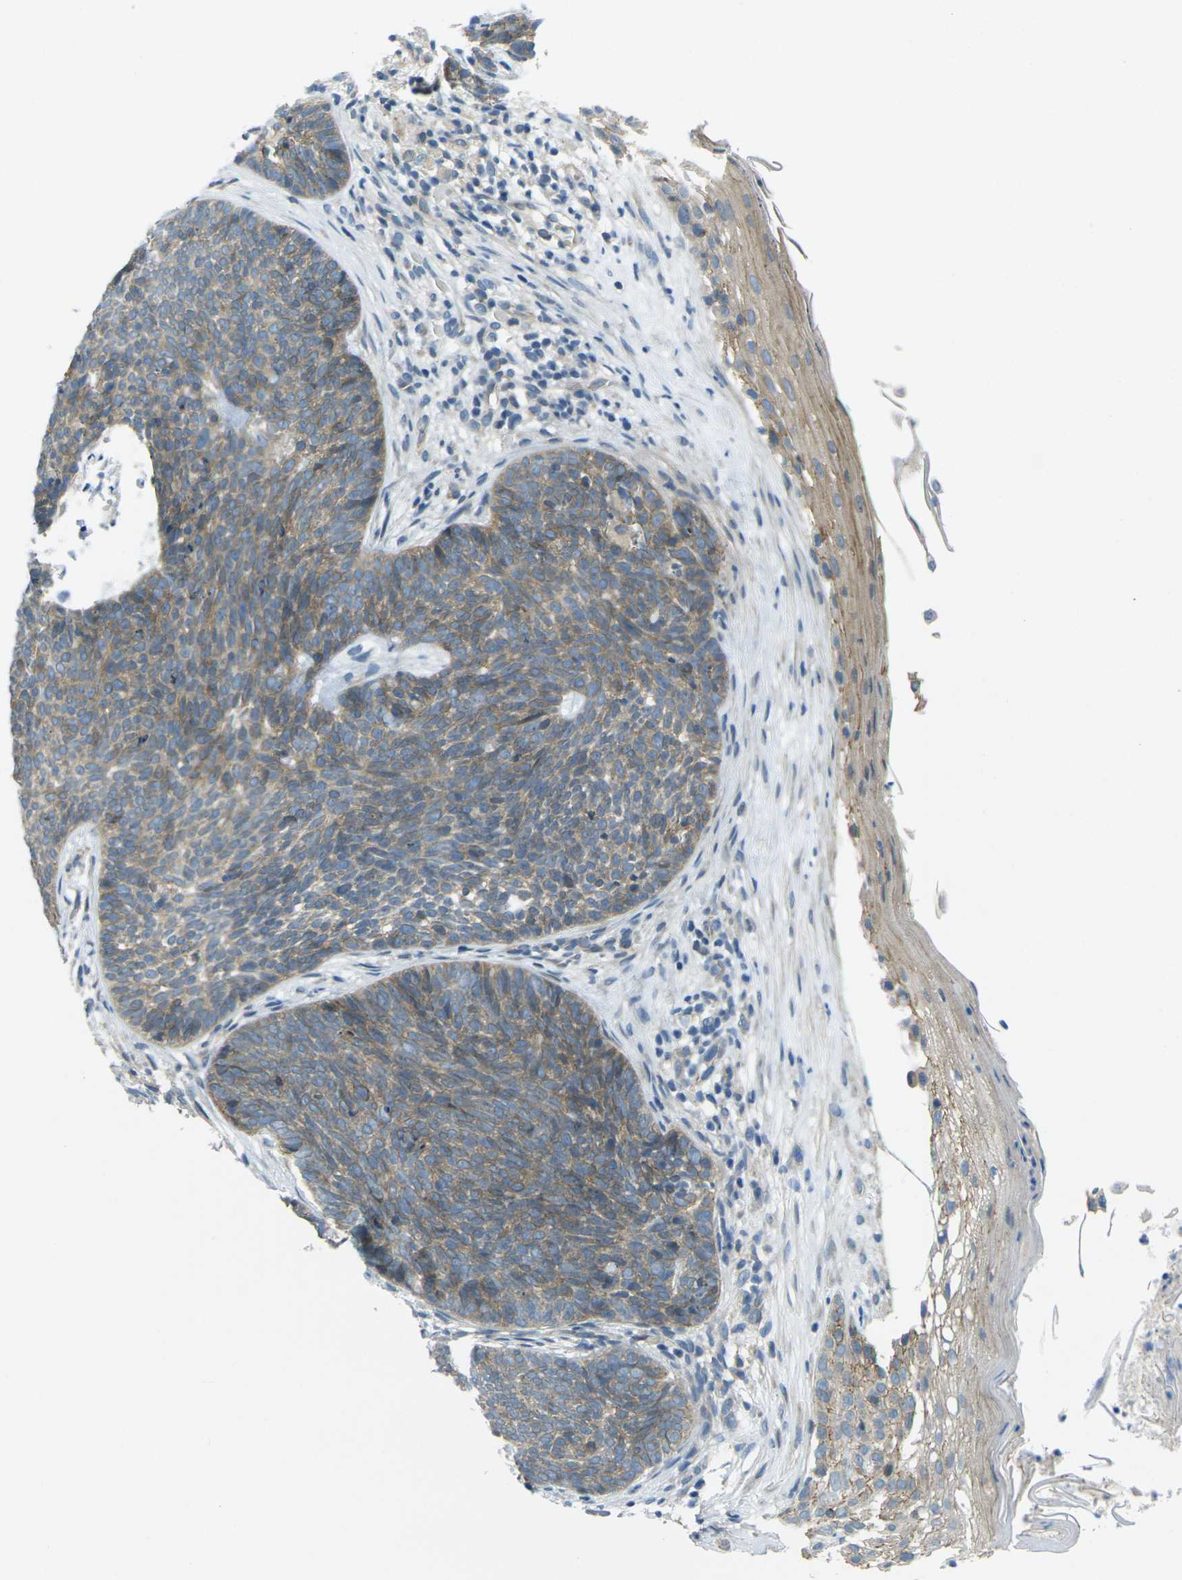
{"staining": {"intensity": "moderate", "quantity": "25%-75%", "location": "cytoplasmic/membranous"}, "tissue": "skin cancer", "cell_type": "Tumor cells", "image_type": "cancer", "snomed": [{"axis": "morphology", "description": "Basal cell carcinoma"}, {"axis": "topography", "description": "Skin"}], "caption": "Human basal cell carcinoma (skin) stained for a protein (brown) exhibits moderate cytoplasmic/membranous positive positivity in about 25%-75% of tumor cells.", "gene": "RHBDD1", "patient": {"sex": "female", "age": 70}}